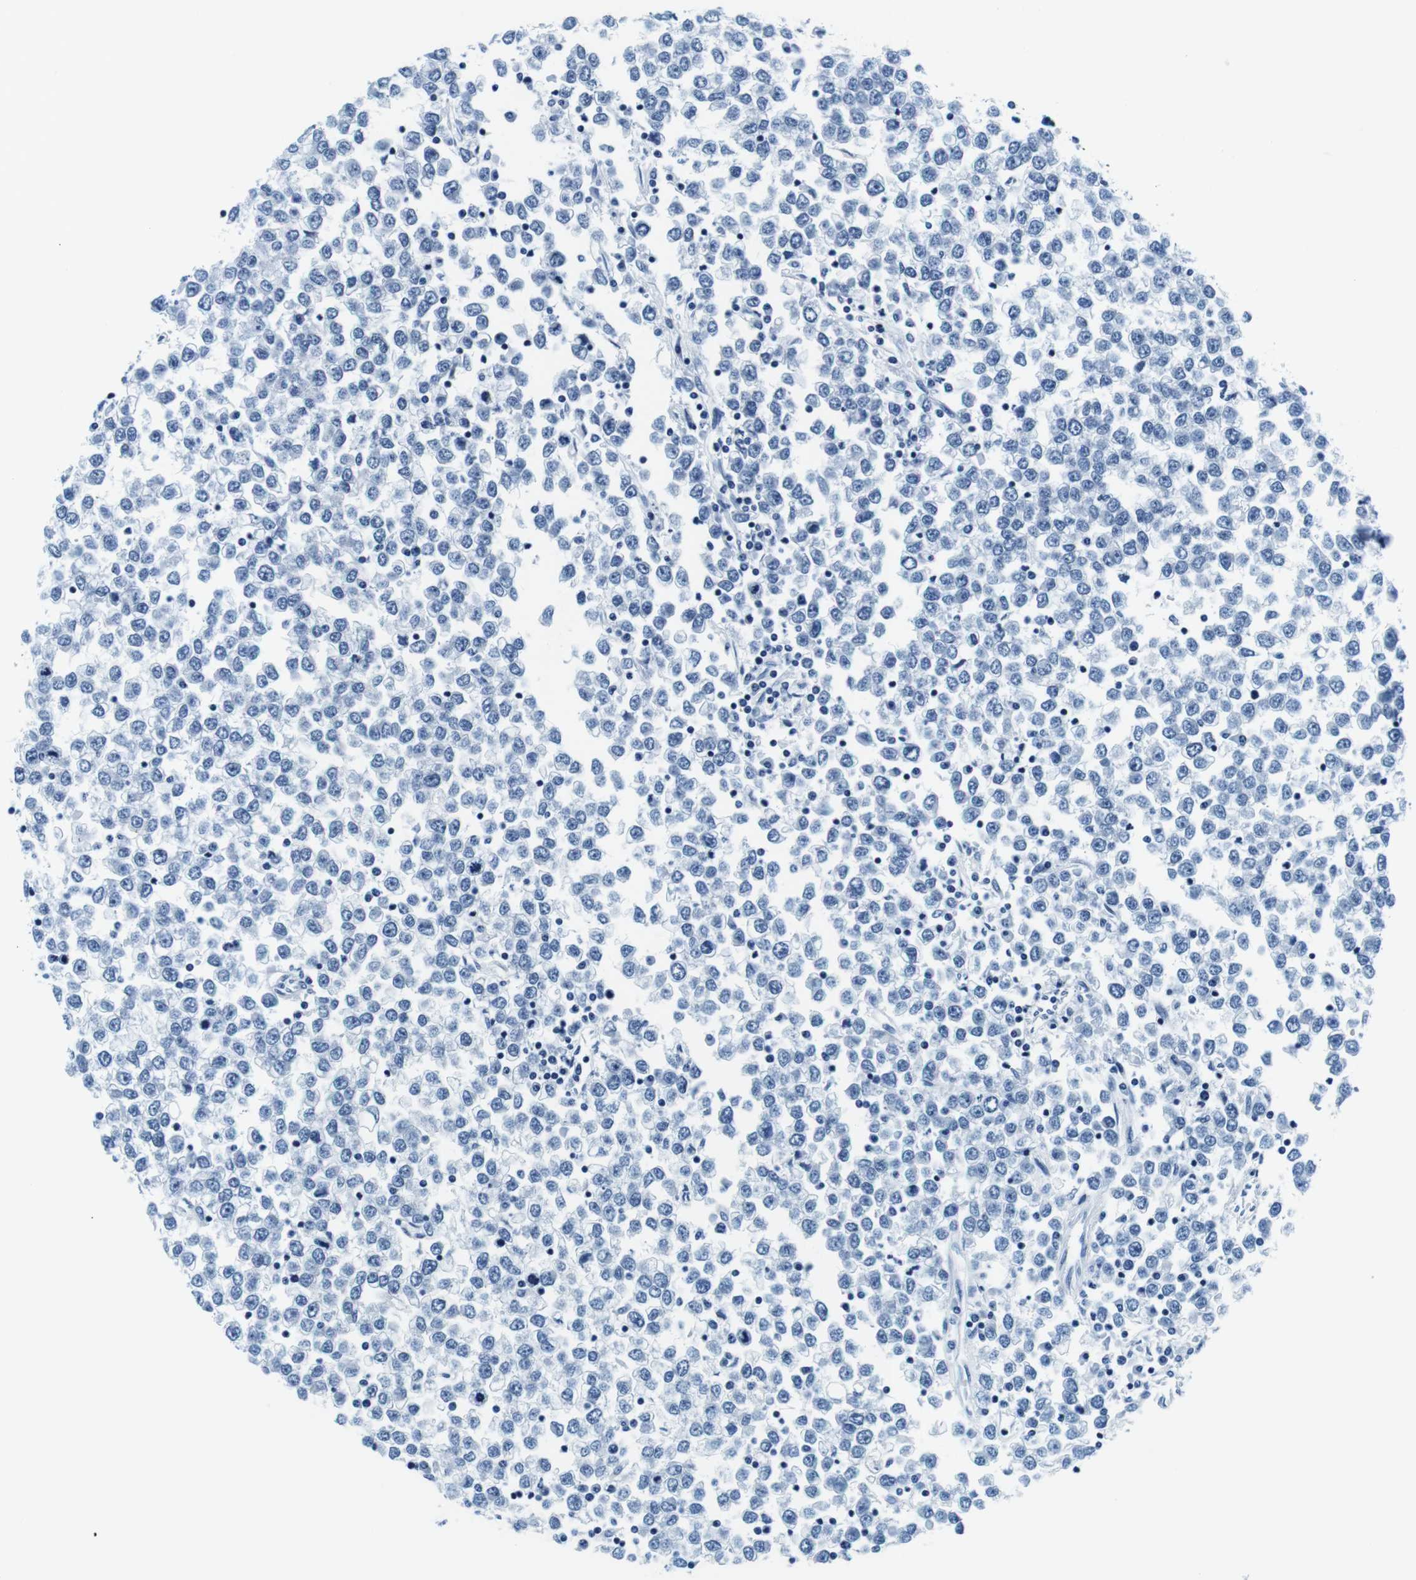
{"staining": {"intensity": "negative", "quantity": "none", "location": "none"}, "tissue": "testis cancer", "cell_type": "Tumor cells", "image_type": "cancer", "snomed": [{"axis": "morphology", "description": "Seminoma, NOS"}, {"axis": "topography", "description": "Testis"}], "caption": "High magnification brightfield microscopy of testis cancer stained with DAB (brown) and counterstained with hematoxylin (blue): tumor cells show no significant staining.", "gene": "ELANE", "patient": {"sex": "male", "age": 65}}